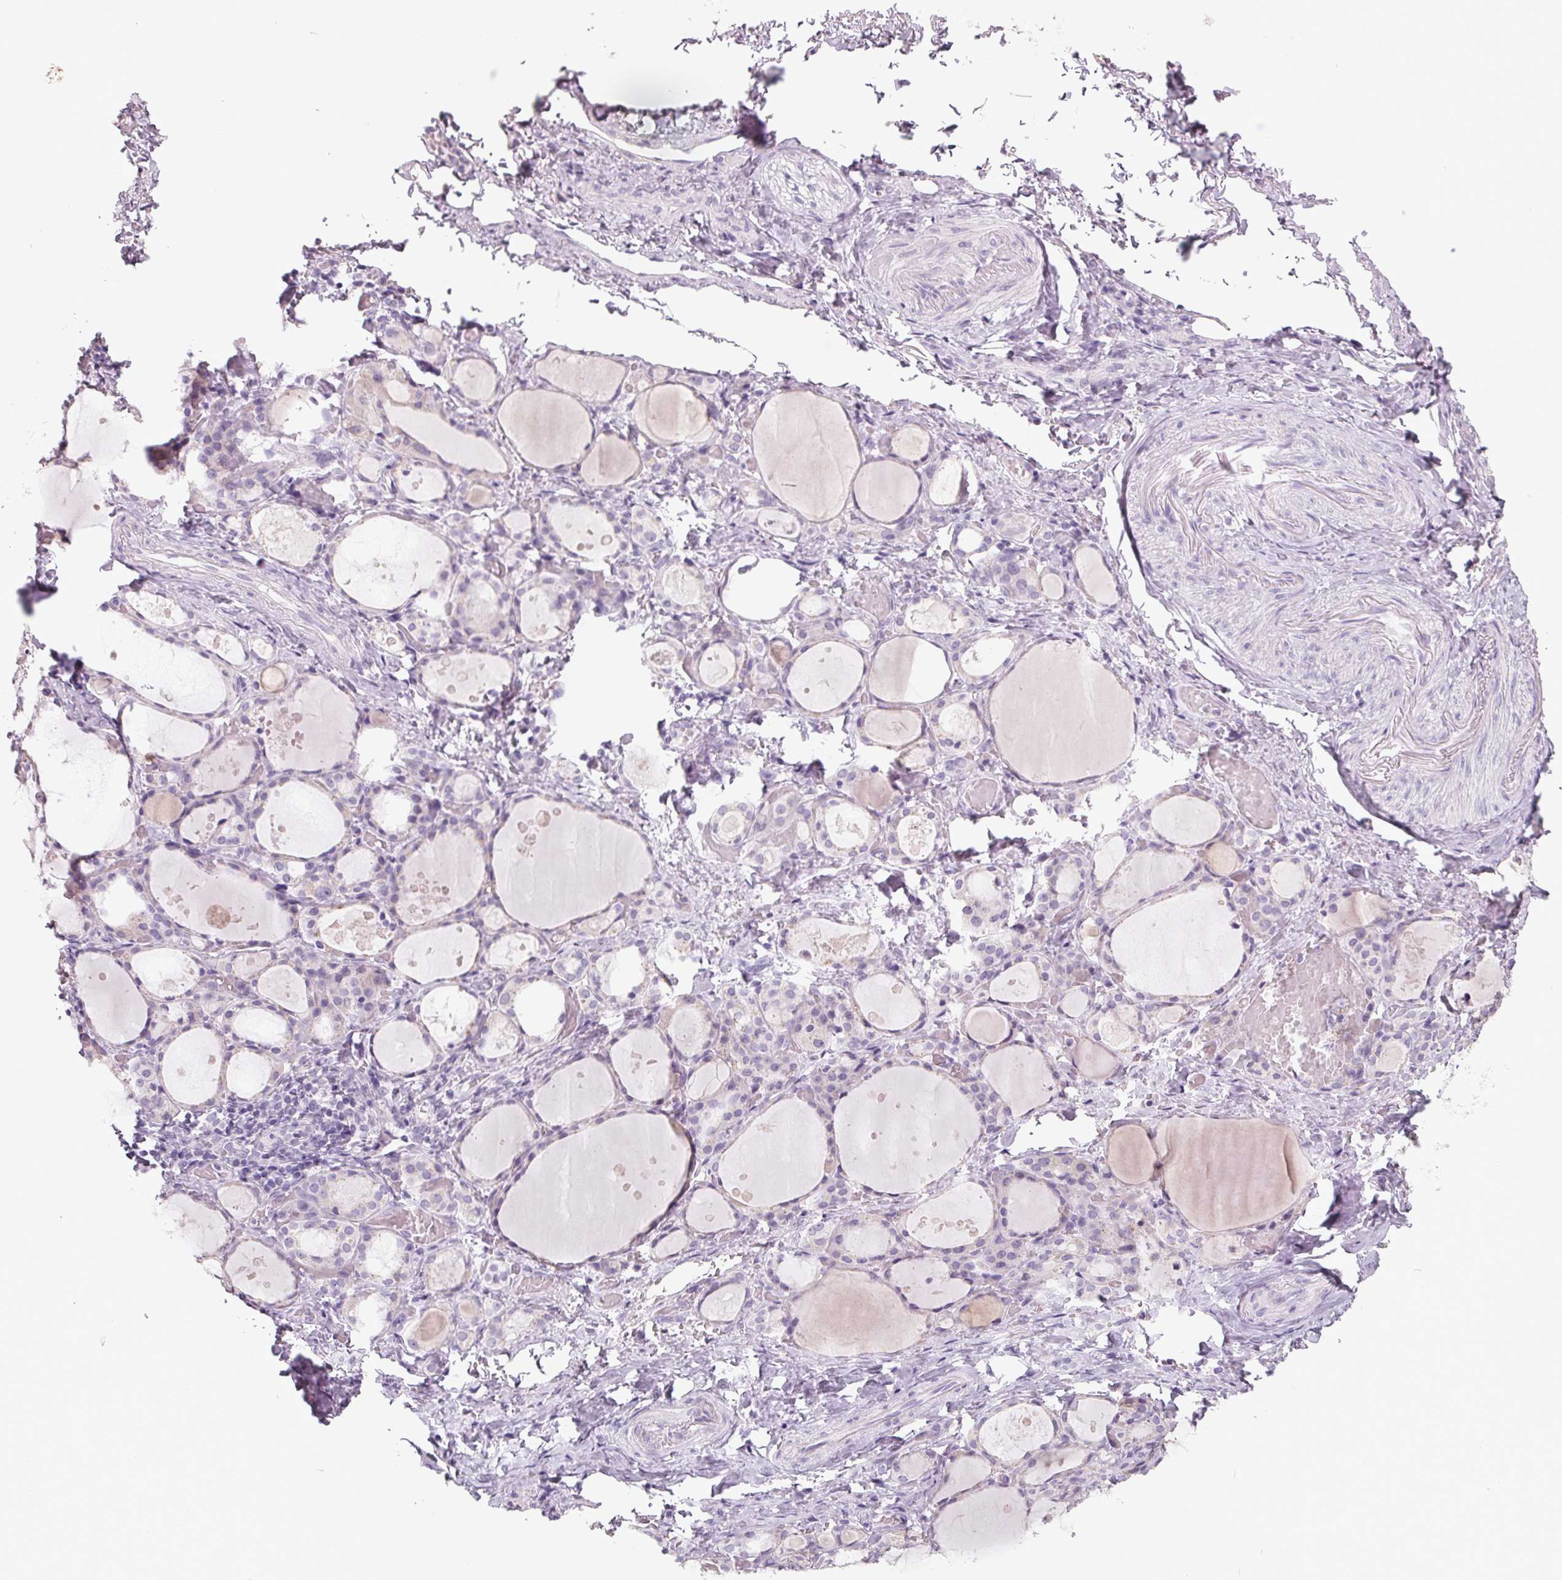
{"staining": {"intensity": "negative", "quantity": "none", "location": "none"}, "tissue": "thyroid gland", "cell_type": "Glandular cells", "image_type": "normal", "snomed": [{"axis": "morphology", "description": "Normal tissue, NOS"}, {"axis": "topography", "description": "Thyroid gland"}], "caption": "Photomicrograph shows no protein staining in glandular cells of benign thyroid gland.", "gene": "FTCD", "patient": {"sex": "male", "age": 68}}